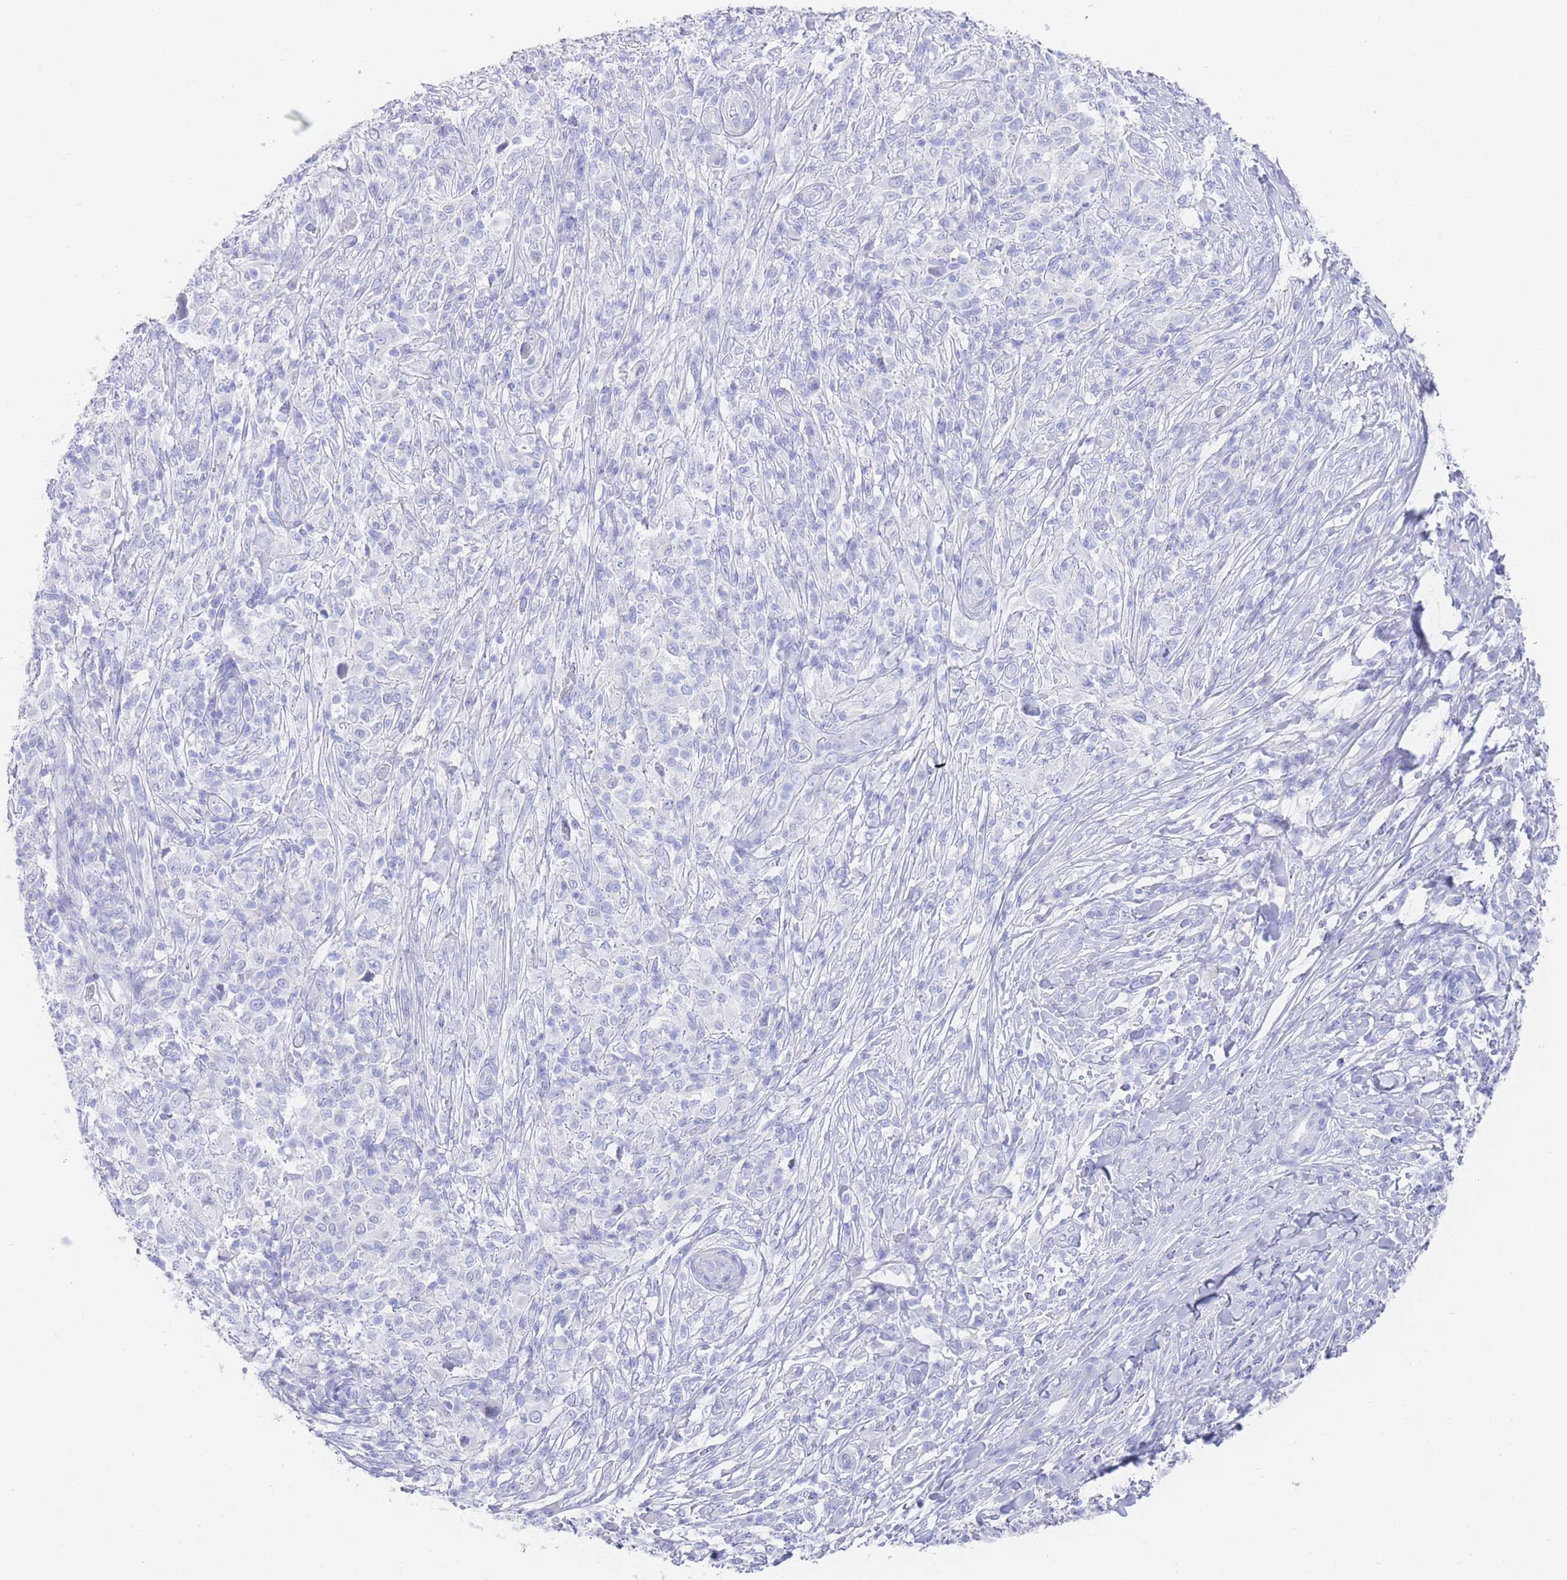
{"staining": {"intensity": "negative", "quantity": "none", "location": "none"}, "tissue": "melanoma", "cell_type": "Tumor cells", "image_type": "cancer", "snomed": [{"axis": "morphology", "description": "Malignant melanoma, NOS"}, {"axis": "topography", "description": "Skin"}], "caption": "Protein analysis of malignant melanoma reveals no significant expression in tumor cells. The staining was performed using DAB (3,3'-diaminobenzidine) to visualize the protein expression in brown, while the nuclei were stained in blue with hematoxylin (Magnification: 20x).", "gene": "LRRC37A", "patient": {"sex": "male", "age": 66}}